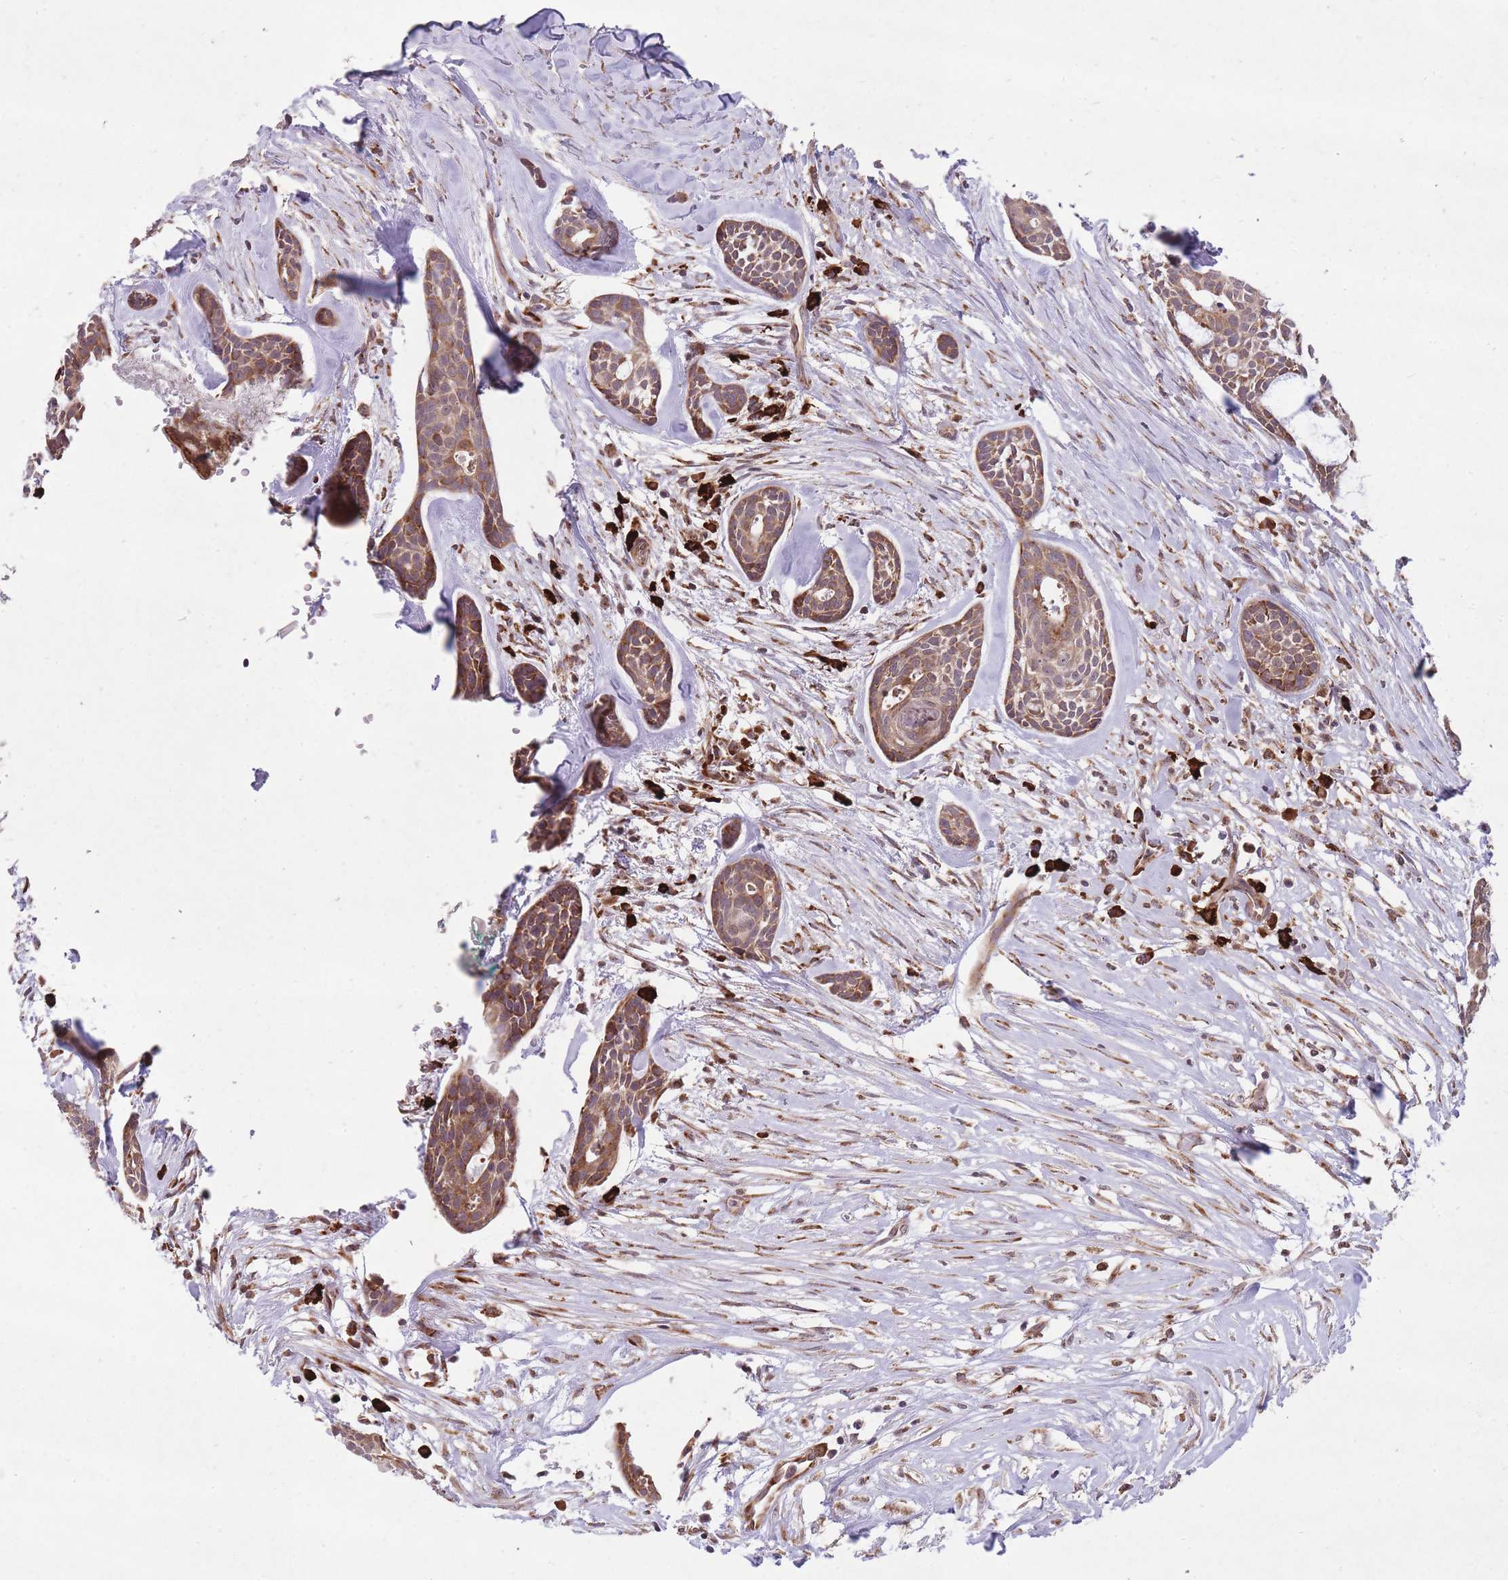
{"staining": {"intensity": "moderate", "quantity": ">75%", "location": "cytoplasmic/membranous"}, "tissue": "head and neck cancer", "cell_type": "Tumor cells", "image_type": "cancer", "snomed": [{"axis": "morphology", "description": "Adenocarcinoma, NOS"}, {"axis": "topography", "description": "Subcutis"}, {"axis": "topography", "description": "Head-Neck"}], "caption": "Tumor cells demonstrate medium levels of moderate cytoplasmic/membranous positivity in approximately >75% of cells in human head and neck cancer.", "gene": "TTLL3", "patient": {"sex": "female", "age": 73}}